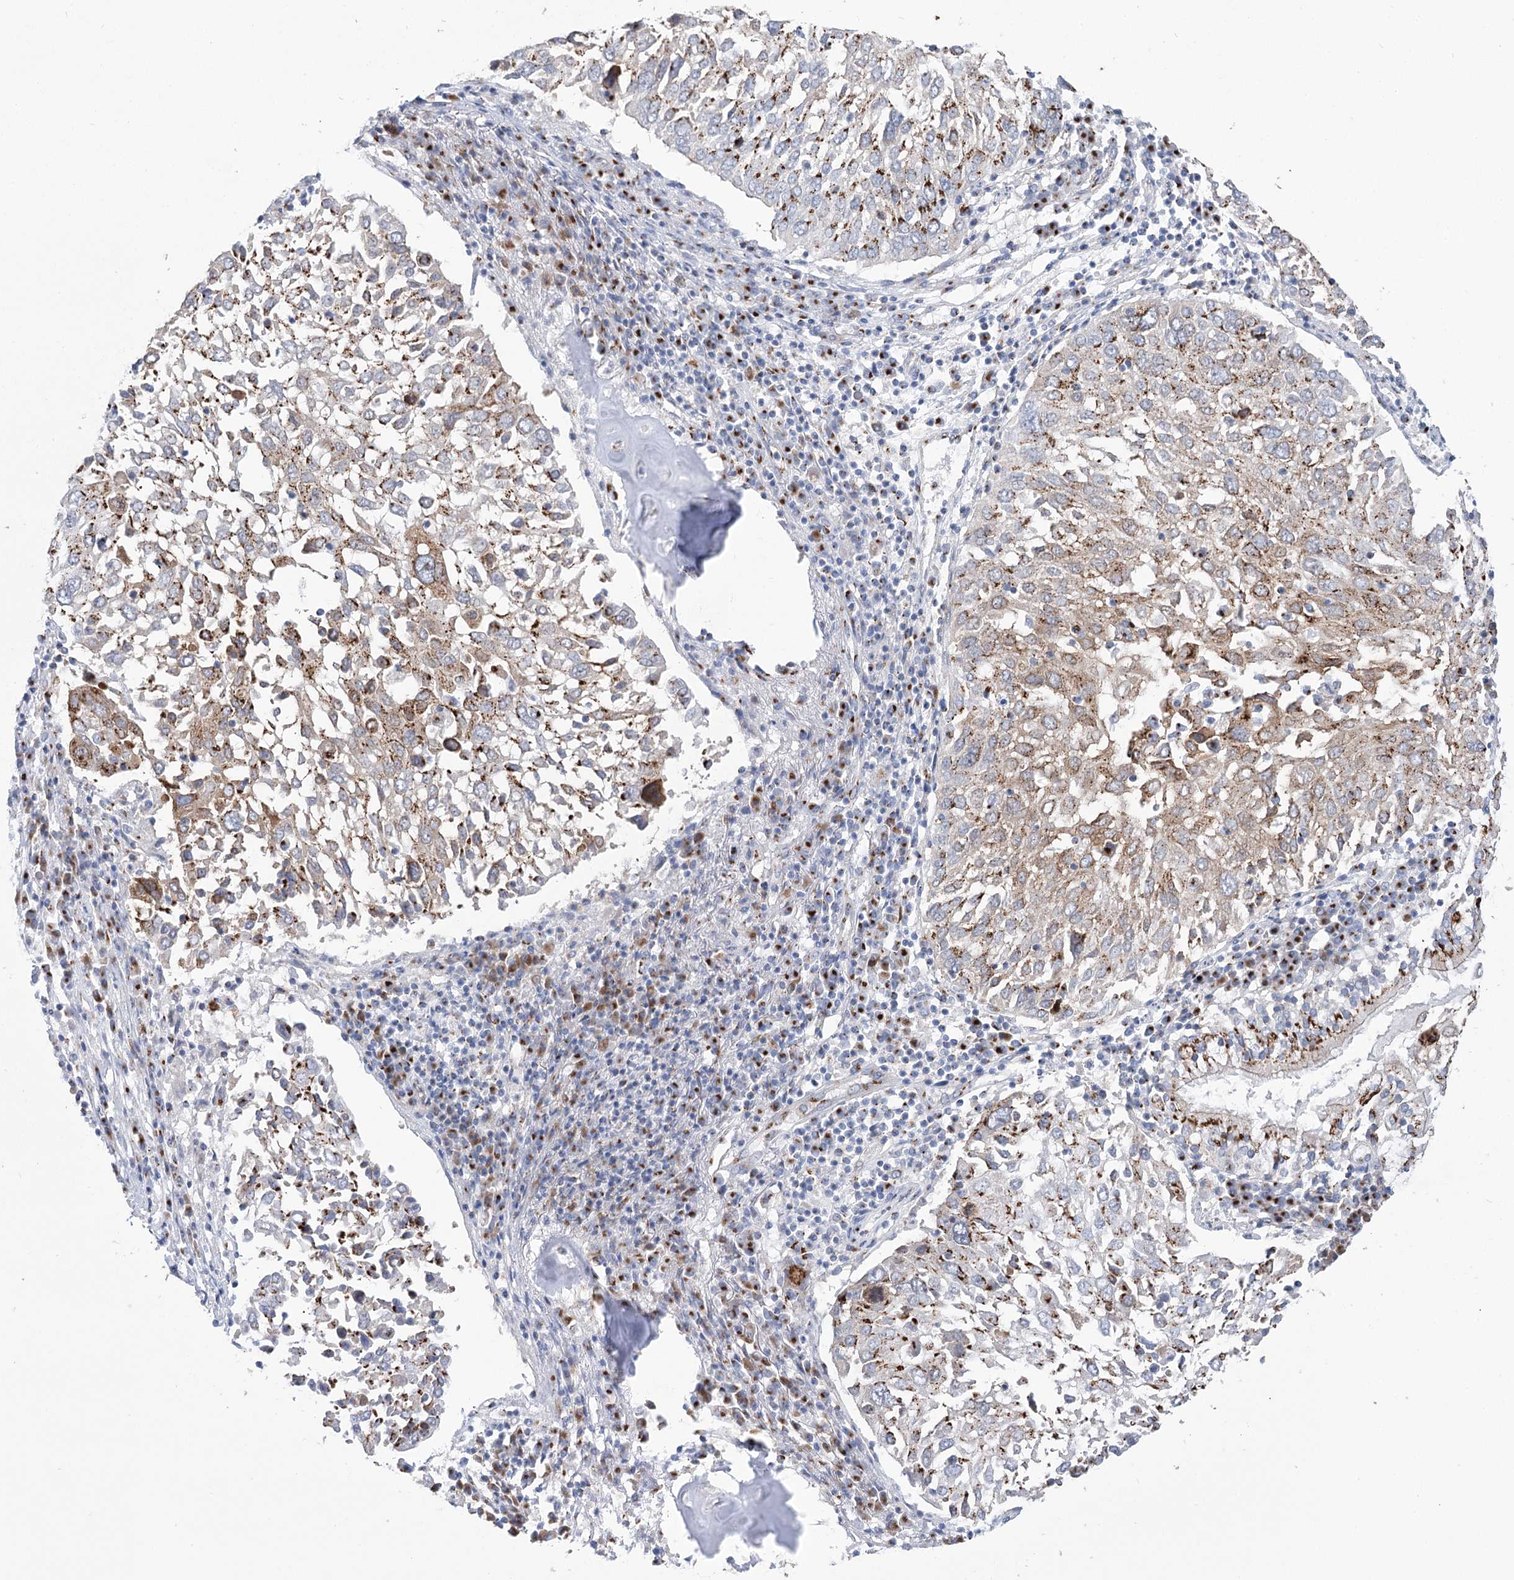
{"staining": {"intensity": "moderate", "quantity": ">75%", "location": "cytoplasmic/membranous"}, "tissue": "lung cancer", "cell_type": "Tumor cells", "image_type": "cancer", "snomed": [{"axis": "morphology", "description": "Squamous cell carcinoma, NOS"}, {"axis": "topography", "description": "Lung"}], "caption": "Lung cancer stained with immunohistochemistry reveals moderate cytoplasmic/membranous expression in approximately >75% of tumor cells.", "gene": "TMEM165", "patient": {"sex": "male", "age": 65}}